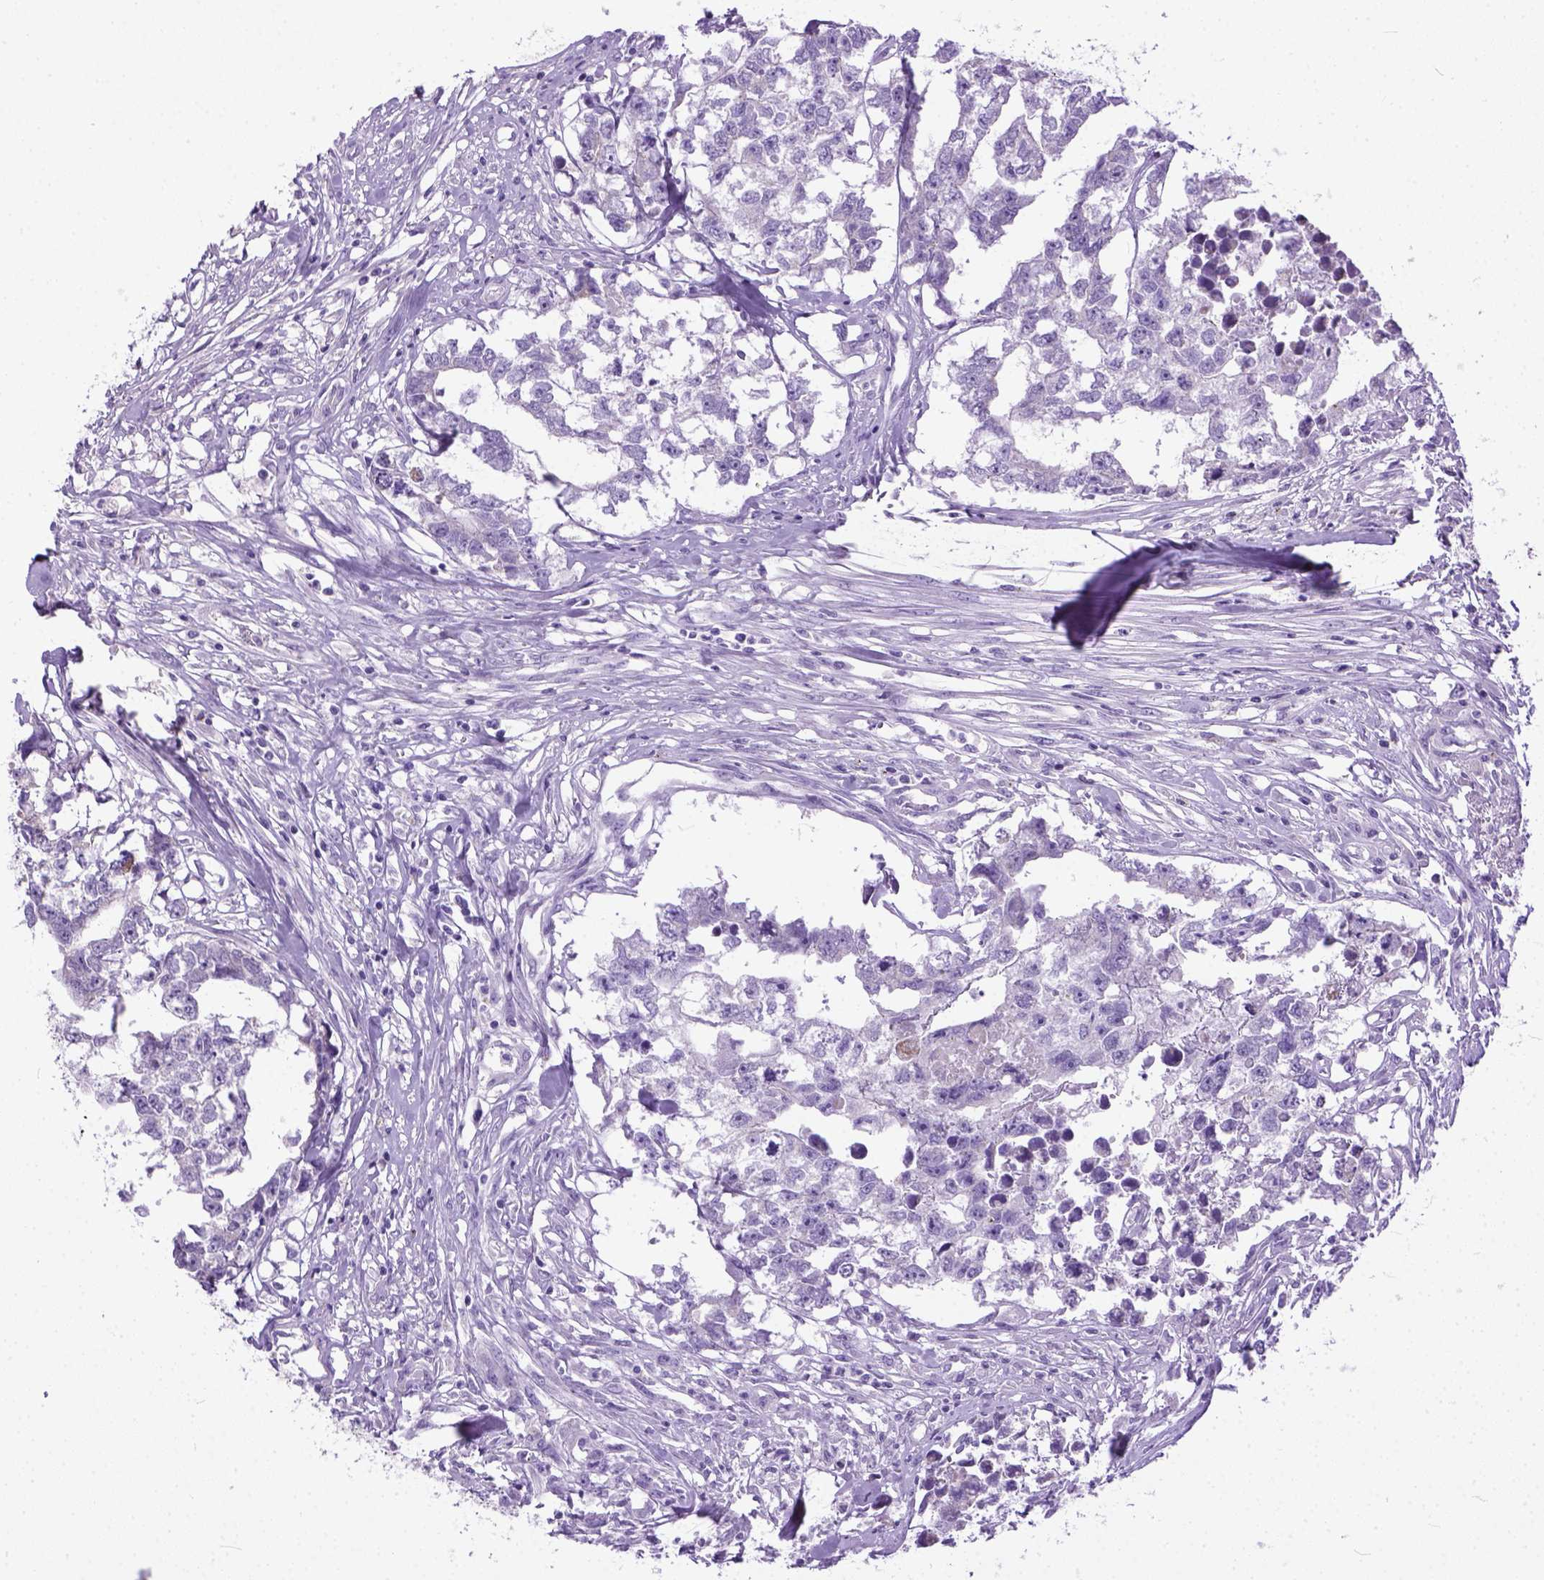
{"staining": {"intensity": "negative", "quantity": "none", "location": "none"}, "tissue": "testis cancer", "cell_type": "Tumor cells", "image_type": "cancer", "snomed": [{"axis": "morphology", "description": "Carcinoma, Embryonal, NOS"}, {"axis": "morphology", "description": "Teratoma, malignant, NOS"}, {"axis": "topography", "description": "Testis"}], "caption": "Tumor cells show no significant protein expression in testis embryonal carcinoma.", "gene": "PLK5", "patient": {"sex": "male", "age": 44}}